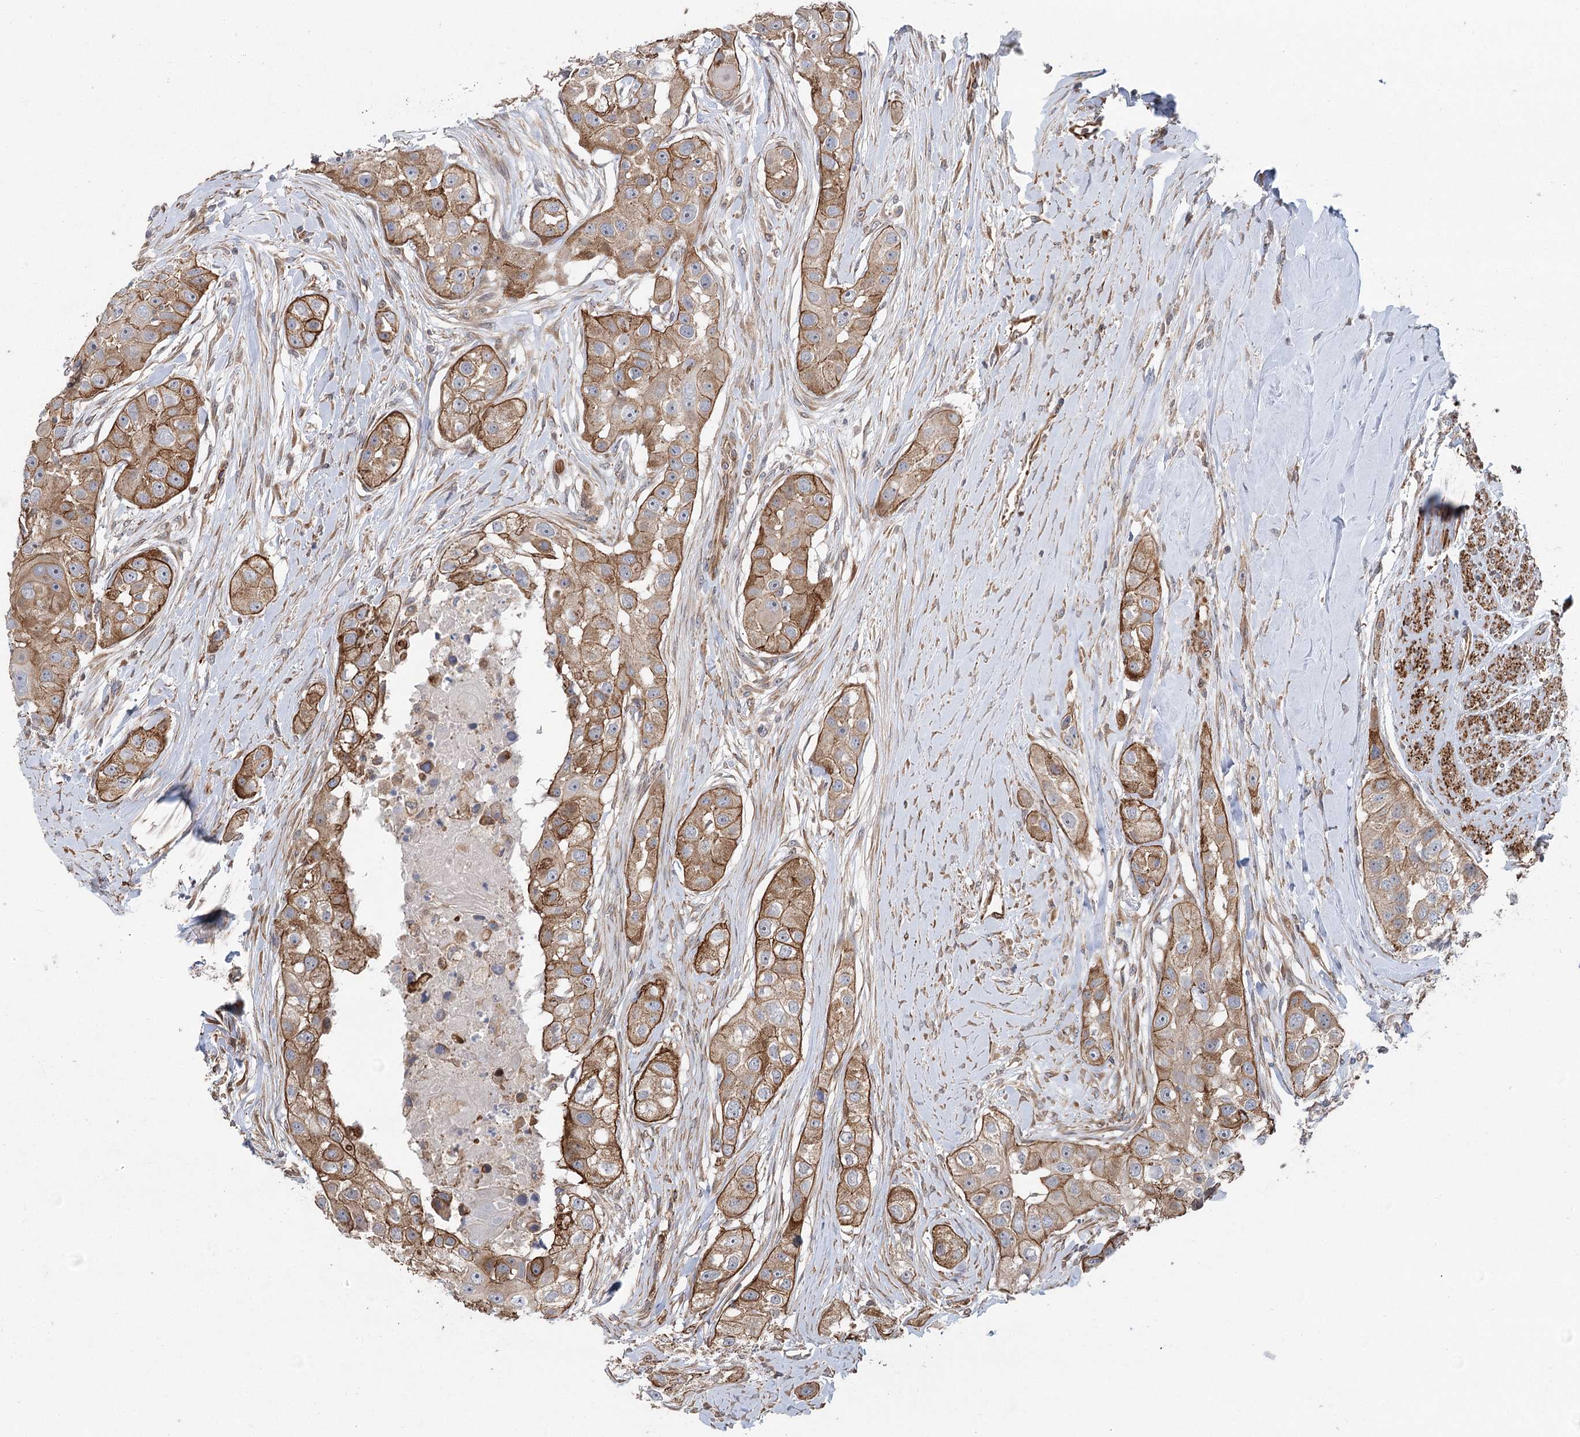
{"staining": {"intensity": "moderate", "quantity": ">75%", "location": "cytoplasmic/membranous"}, "tissue": "head and neck cancer", "cell_type": "Tumor cells", "image_type": "cancer", "snomed": [{"axis": "morphology", "description": "Normal tissue, NOS"}, {"axis": "morphology", "description": "Squamous cell carcinoma, NOS"}, {"axis": "topography", "description": "Skeletal muscle"}, {"axis": "topography", "description": "Head-Neck"}], "caption": "Head and neck cancer stained for a protein (brown) demonstrates moderate cytoplasmic/membranous positive positivity in about >75% of tumor cells.", "gene": "RWDD4", "patient": {"sex": "male", "age": 51}}